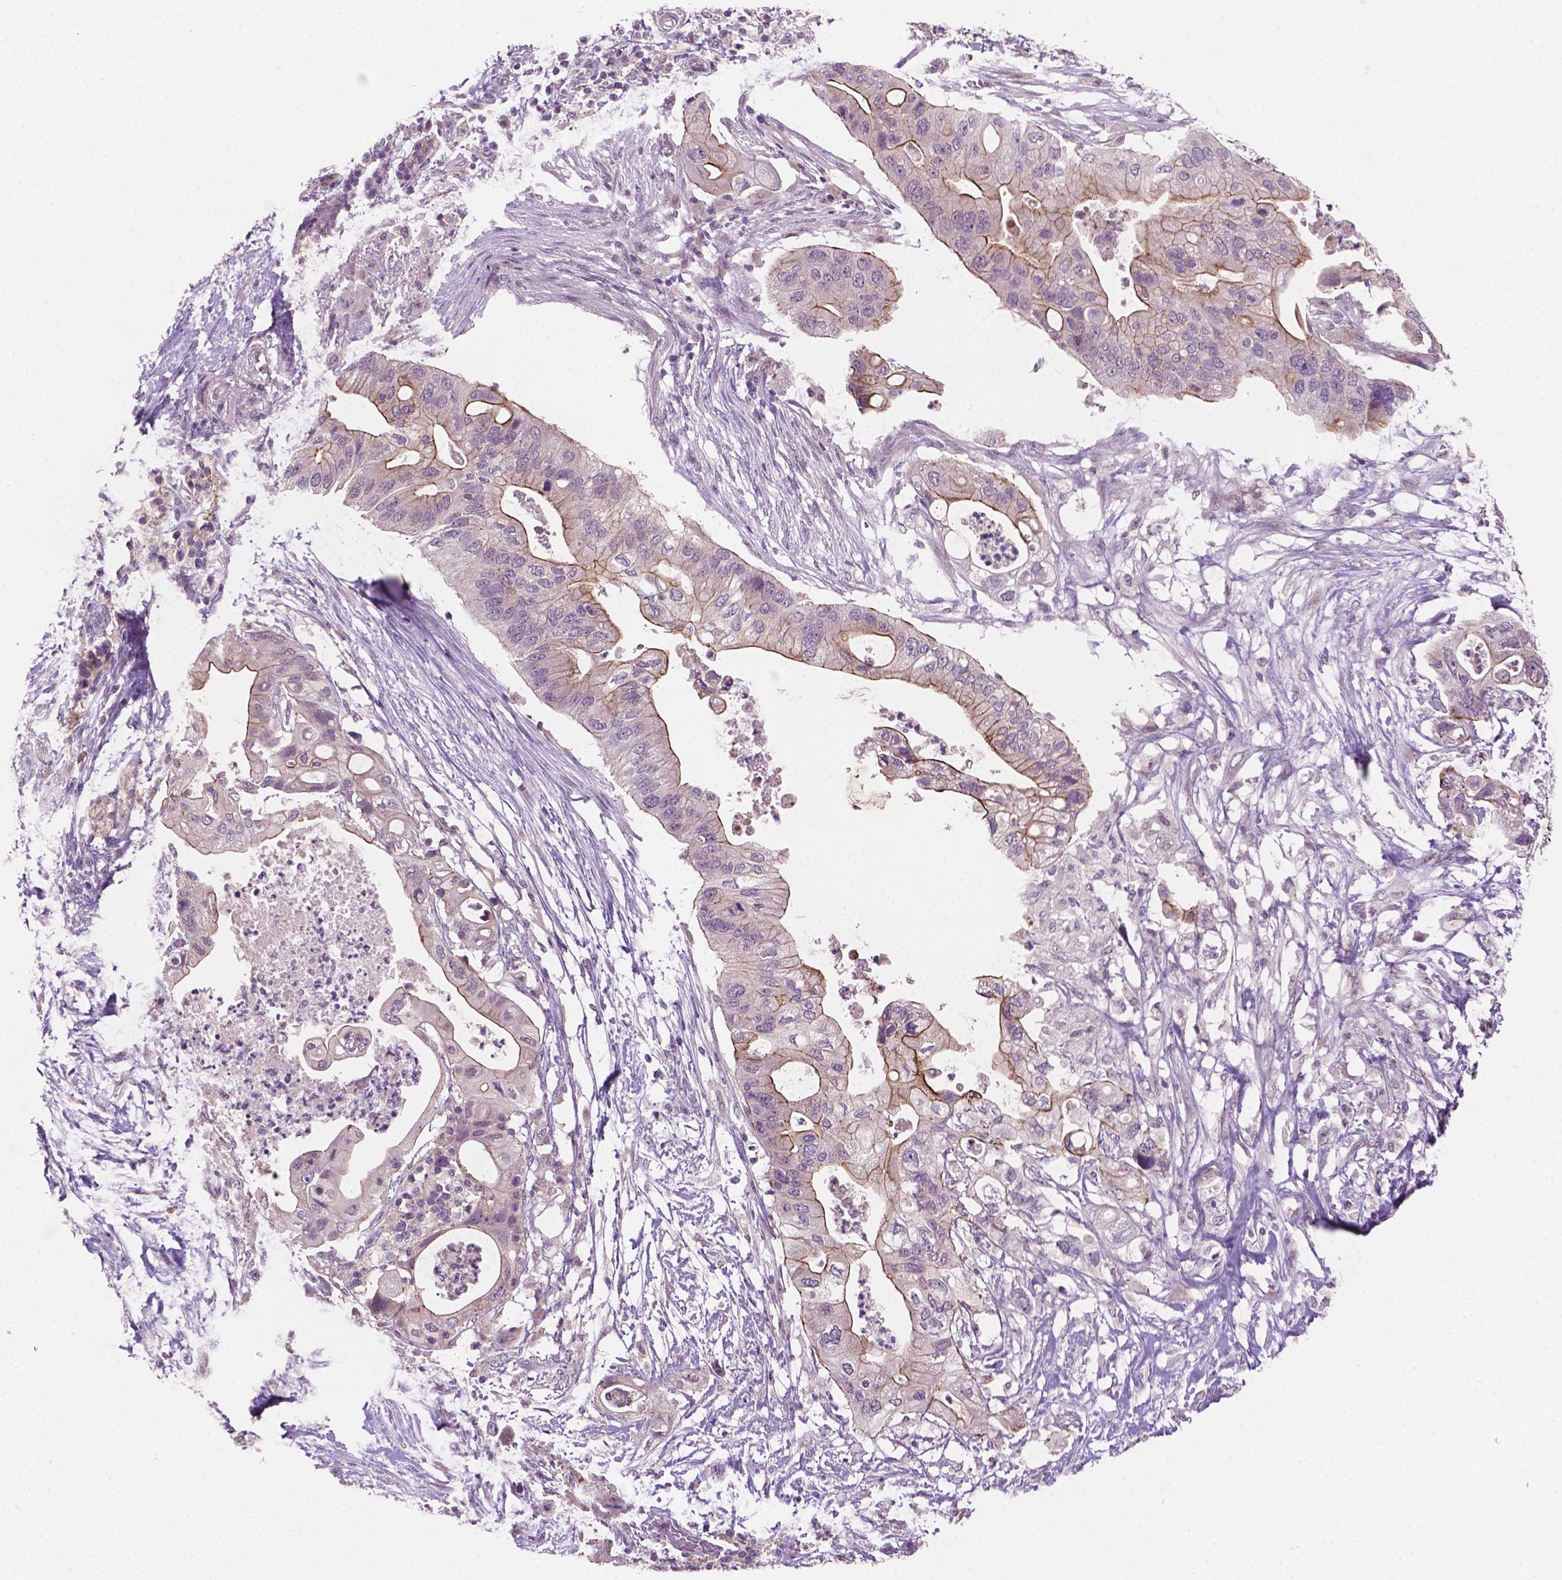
{"staining": {"intensity": "moderate", "quantity": "<25%", "location": "cytoplasmic/membranous"}, "tissue": "pancreatic cancer", "cell_type": "Tumor cells", "image_type": "cancer", "snomed": [{"axis": "morphology", "description": "Adenocarcinoma, NOS"}, {"axis": "topography", "description": "Pancreas"}], "caption": "Pancreatic adenocarcinoma tissue demonstrates moderate cytoplasmic/membranous staining in about <25% of tumor cells, visualized by immunohistochemistry.", "gene": "GXYLT2", "patient": {"sex": "female", "age": 72}}